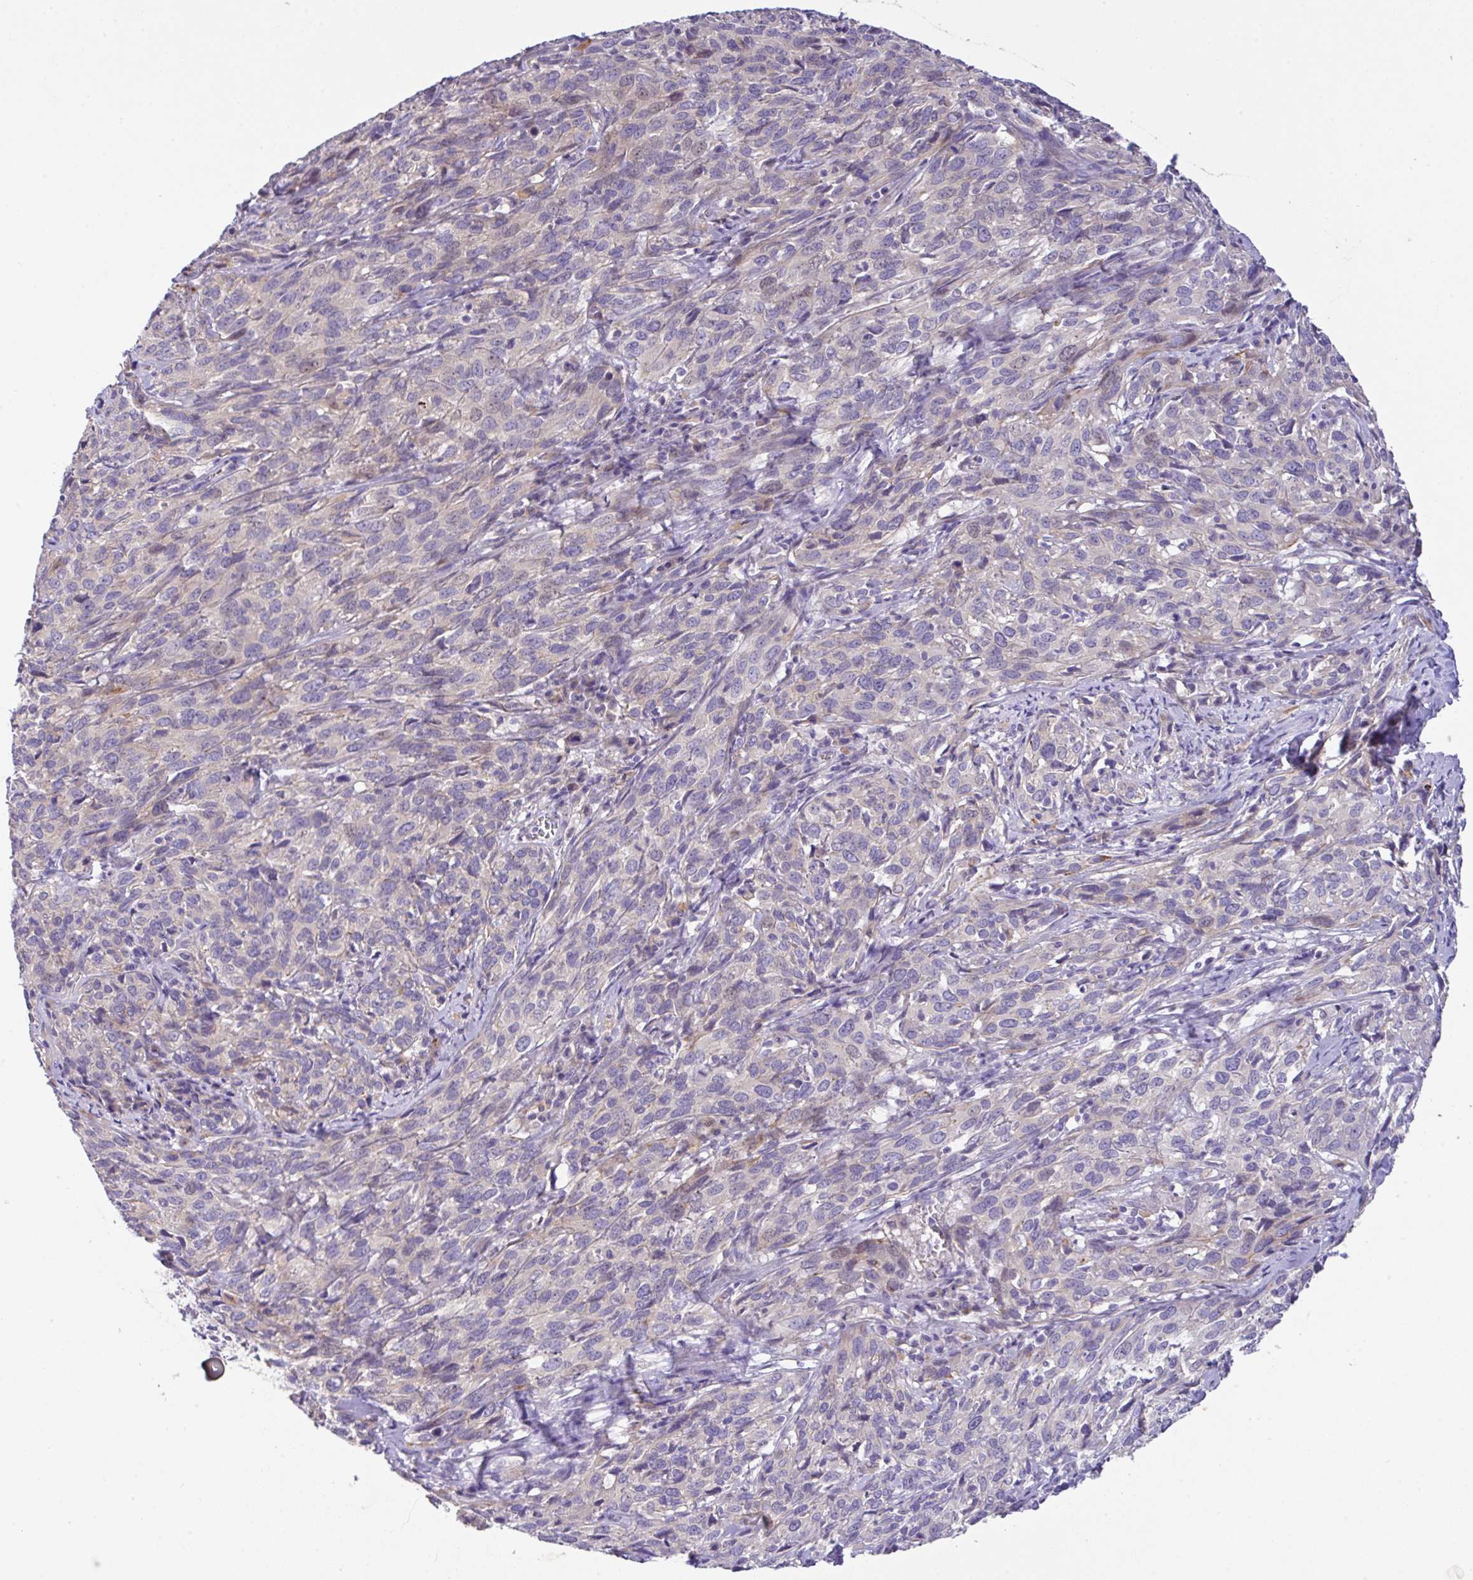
{"staining": {"intensity": "negative", "quantity": "none", "location": "none"}, "tissue": "cervical cancer", "cell_type": "Tumor cells", "image_type": "cancer", "snomed": [{"axis": "morphology", "description": "Squamous cell carcinoma, NOS"}, {"axis": "topography", "description": "Cervix"}], "caption": "Immunohistochemical staining of human cervical squamous cell carcinoma reveals no significant expression in tumor cells.", "gene": "EPN3", "patient": {"sex": "female", "age": 51}}